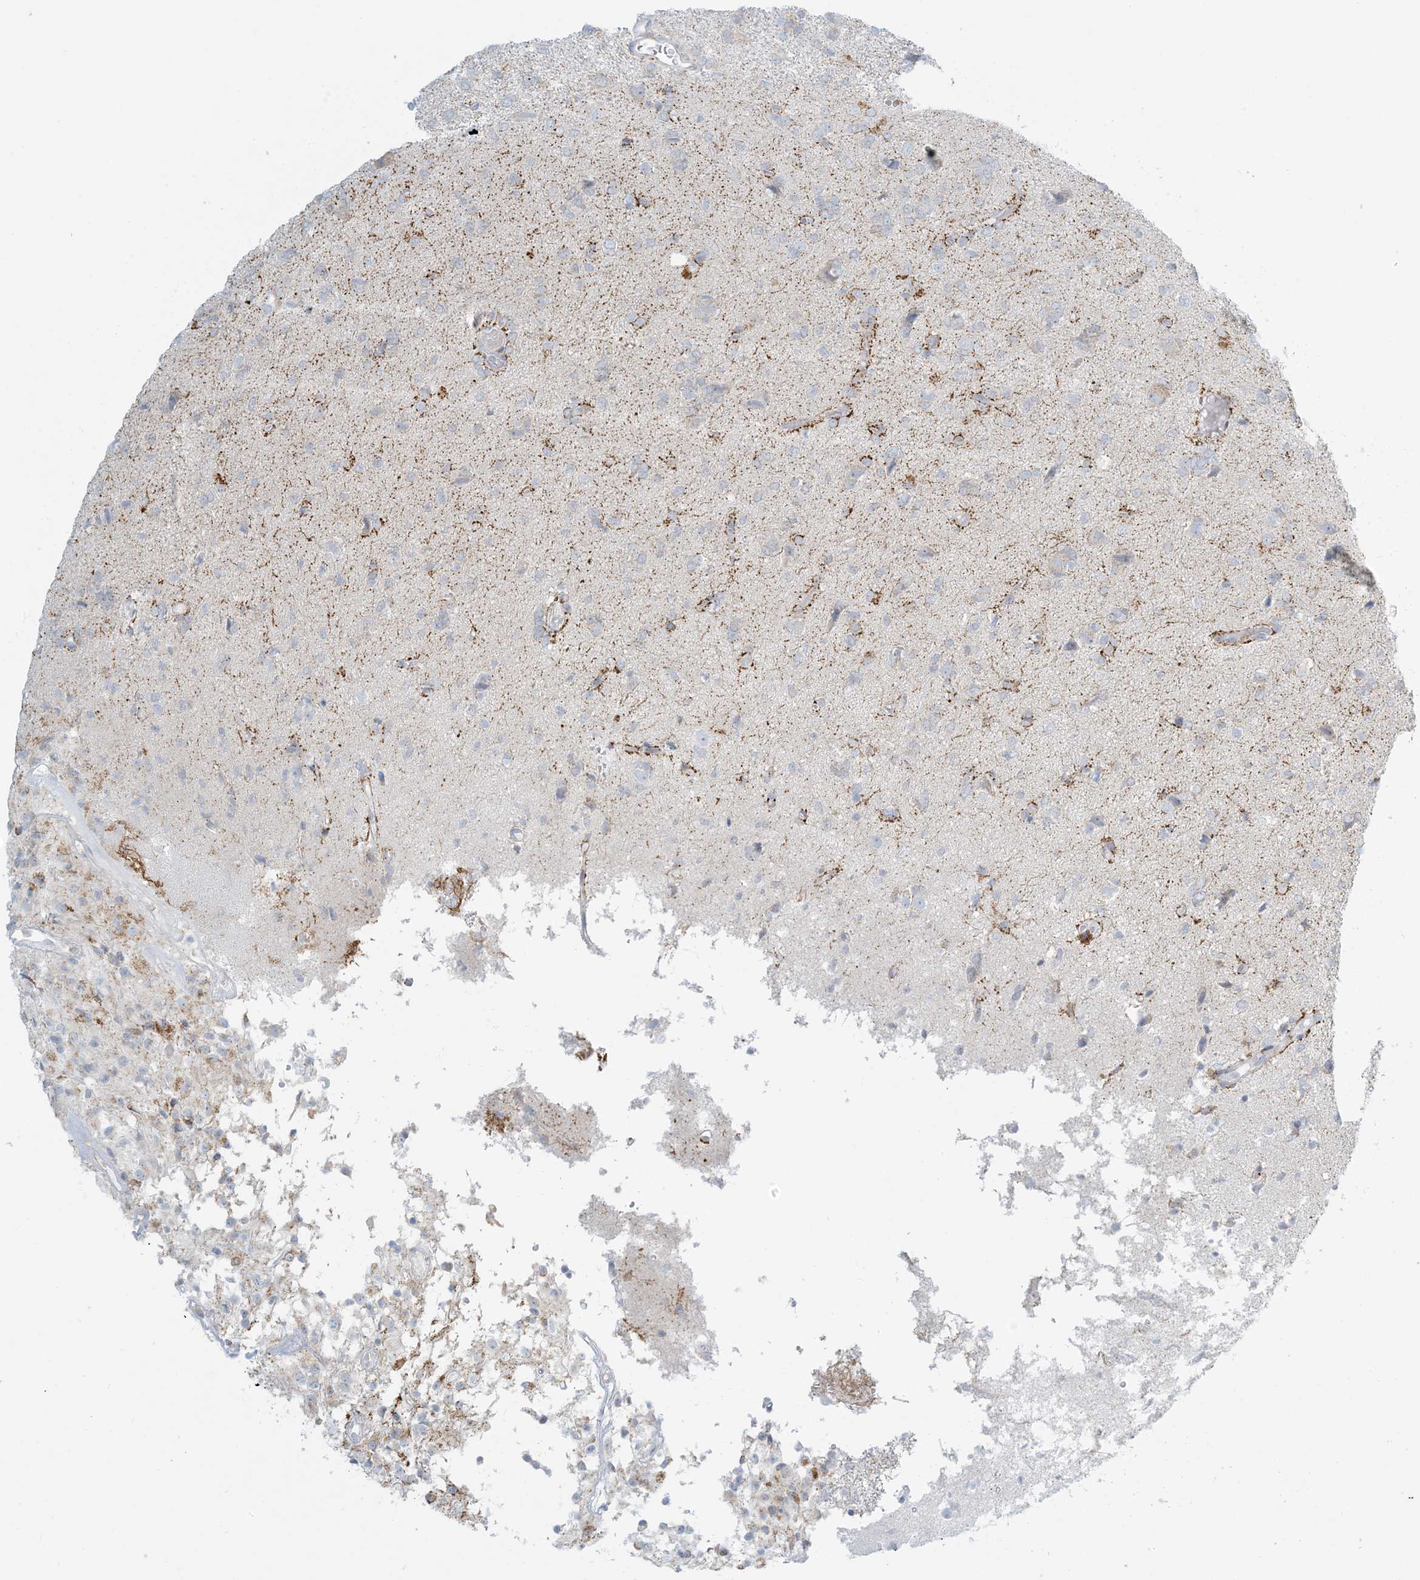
{"staining": {"intensity": "negative", "quantity": "none", "location": "none"}, "tissue": "glioma", "cell_type": "Tumor cells", "image_type": "cancer", "snomed": [{"axis": "morphology", "description": "Glioma, malignant, High grade"}, {"axis": "topography", "description": "Brain"}], "caption": "The photomicrograph reveals no significant expression in tumor cells of malignant high-grade glioma. (DAB immunohistochemistry visualized using brightfield microscopy, high magnification).", "gene": "ZDHHC4", "patient": {"sex": "female", "age": 59}}